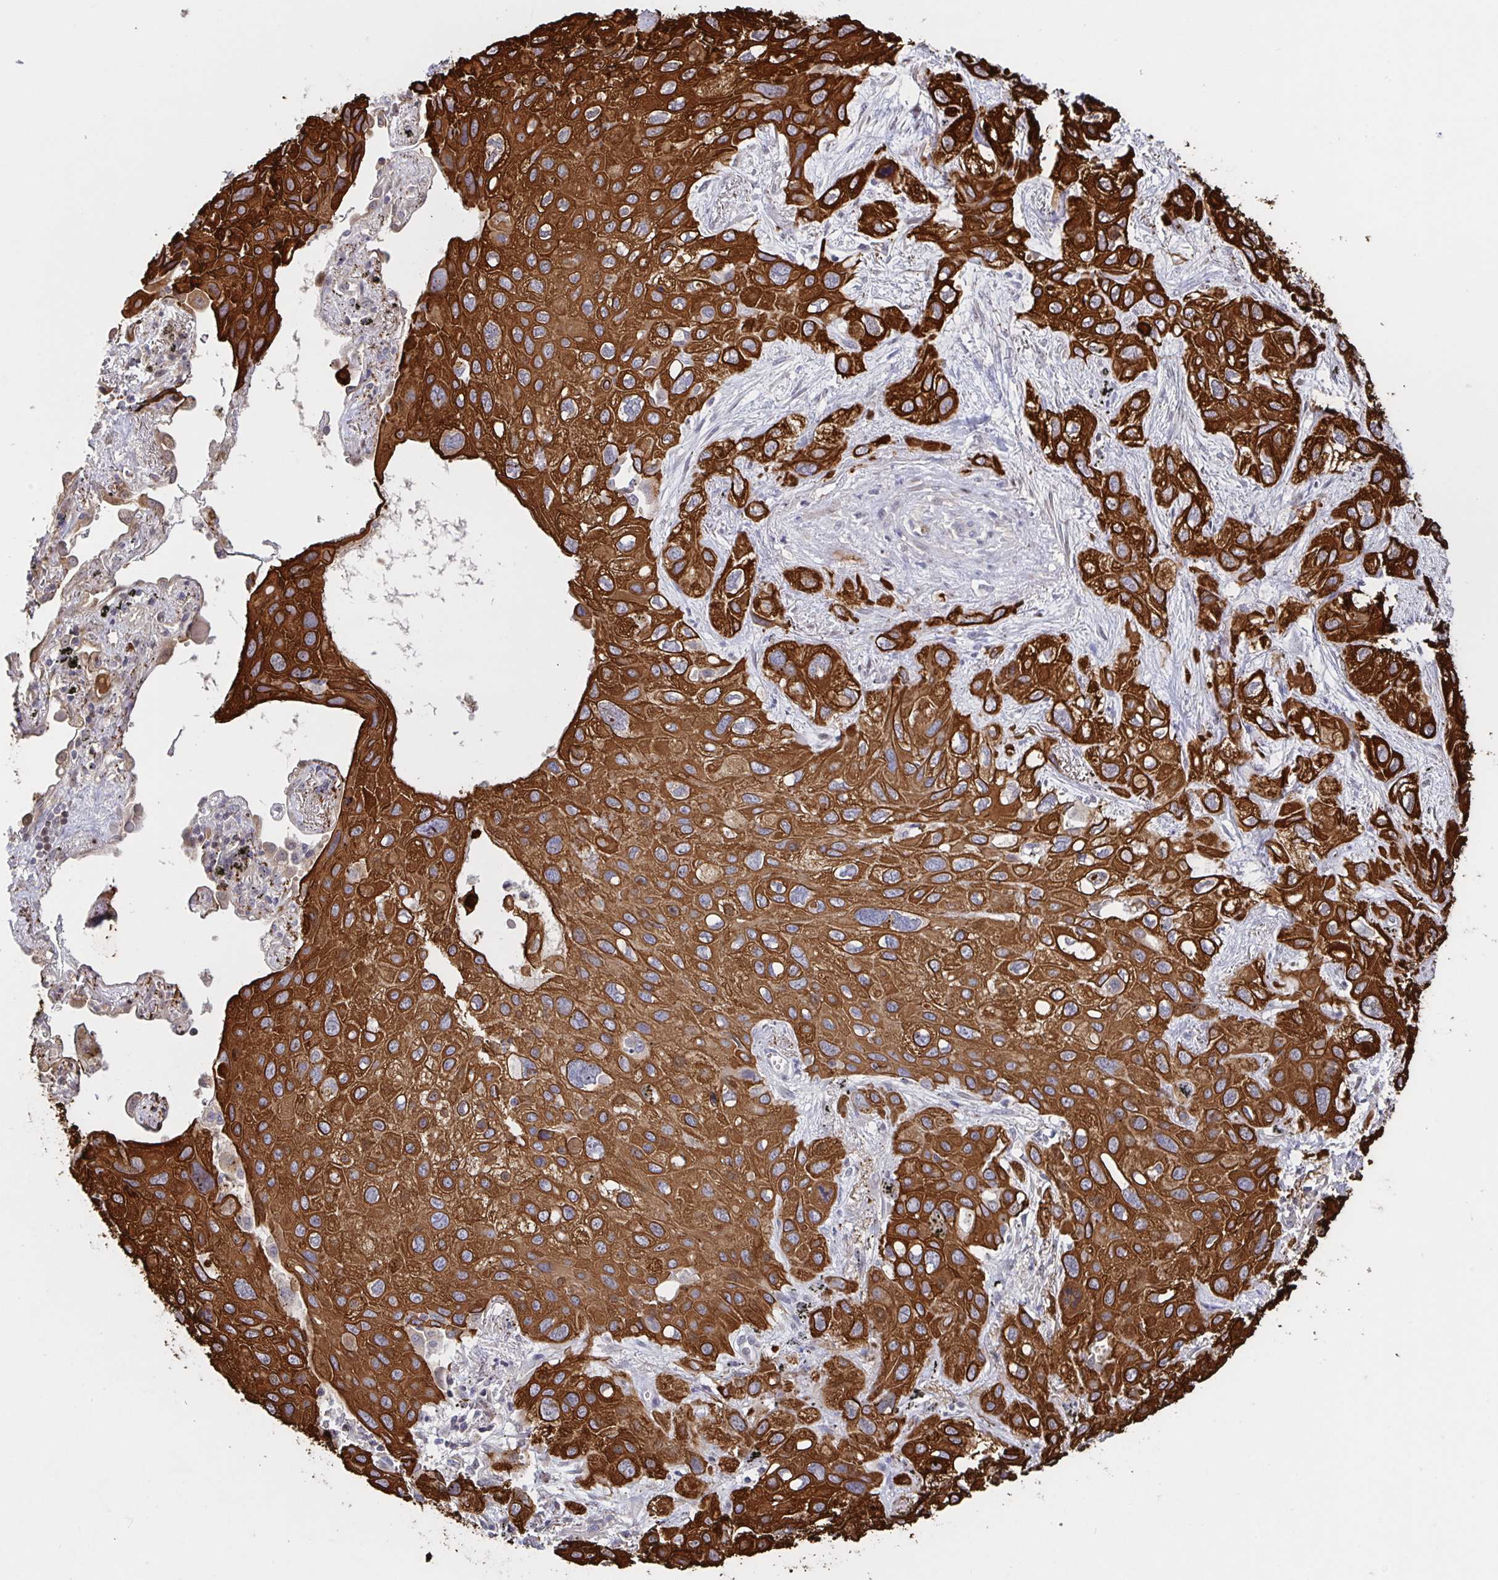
{"staining": {"intensity": "strong", "quantity": ">75%", "location": "cytoplasmic/membranous"}, "tissue": "lung cancer", "cell_type": "Tumor cells", "image_type": "cancer", "snomed": [{"axis": "morphology", "description": "Squamous cell carcinoma, NOS"}, {"axis": "morphology", "description": "Squamous cell carcinoma, metastatic, NOS"}, {"axis": "topography", "description": "Lung"}], "caption": "Protein analysis of lung cancer tissue shows strong cytoplasmic/membranous staining in about >75% of tumor cells.", "gene": "AACS", "patient": {"sex": "male", "age": 59}}